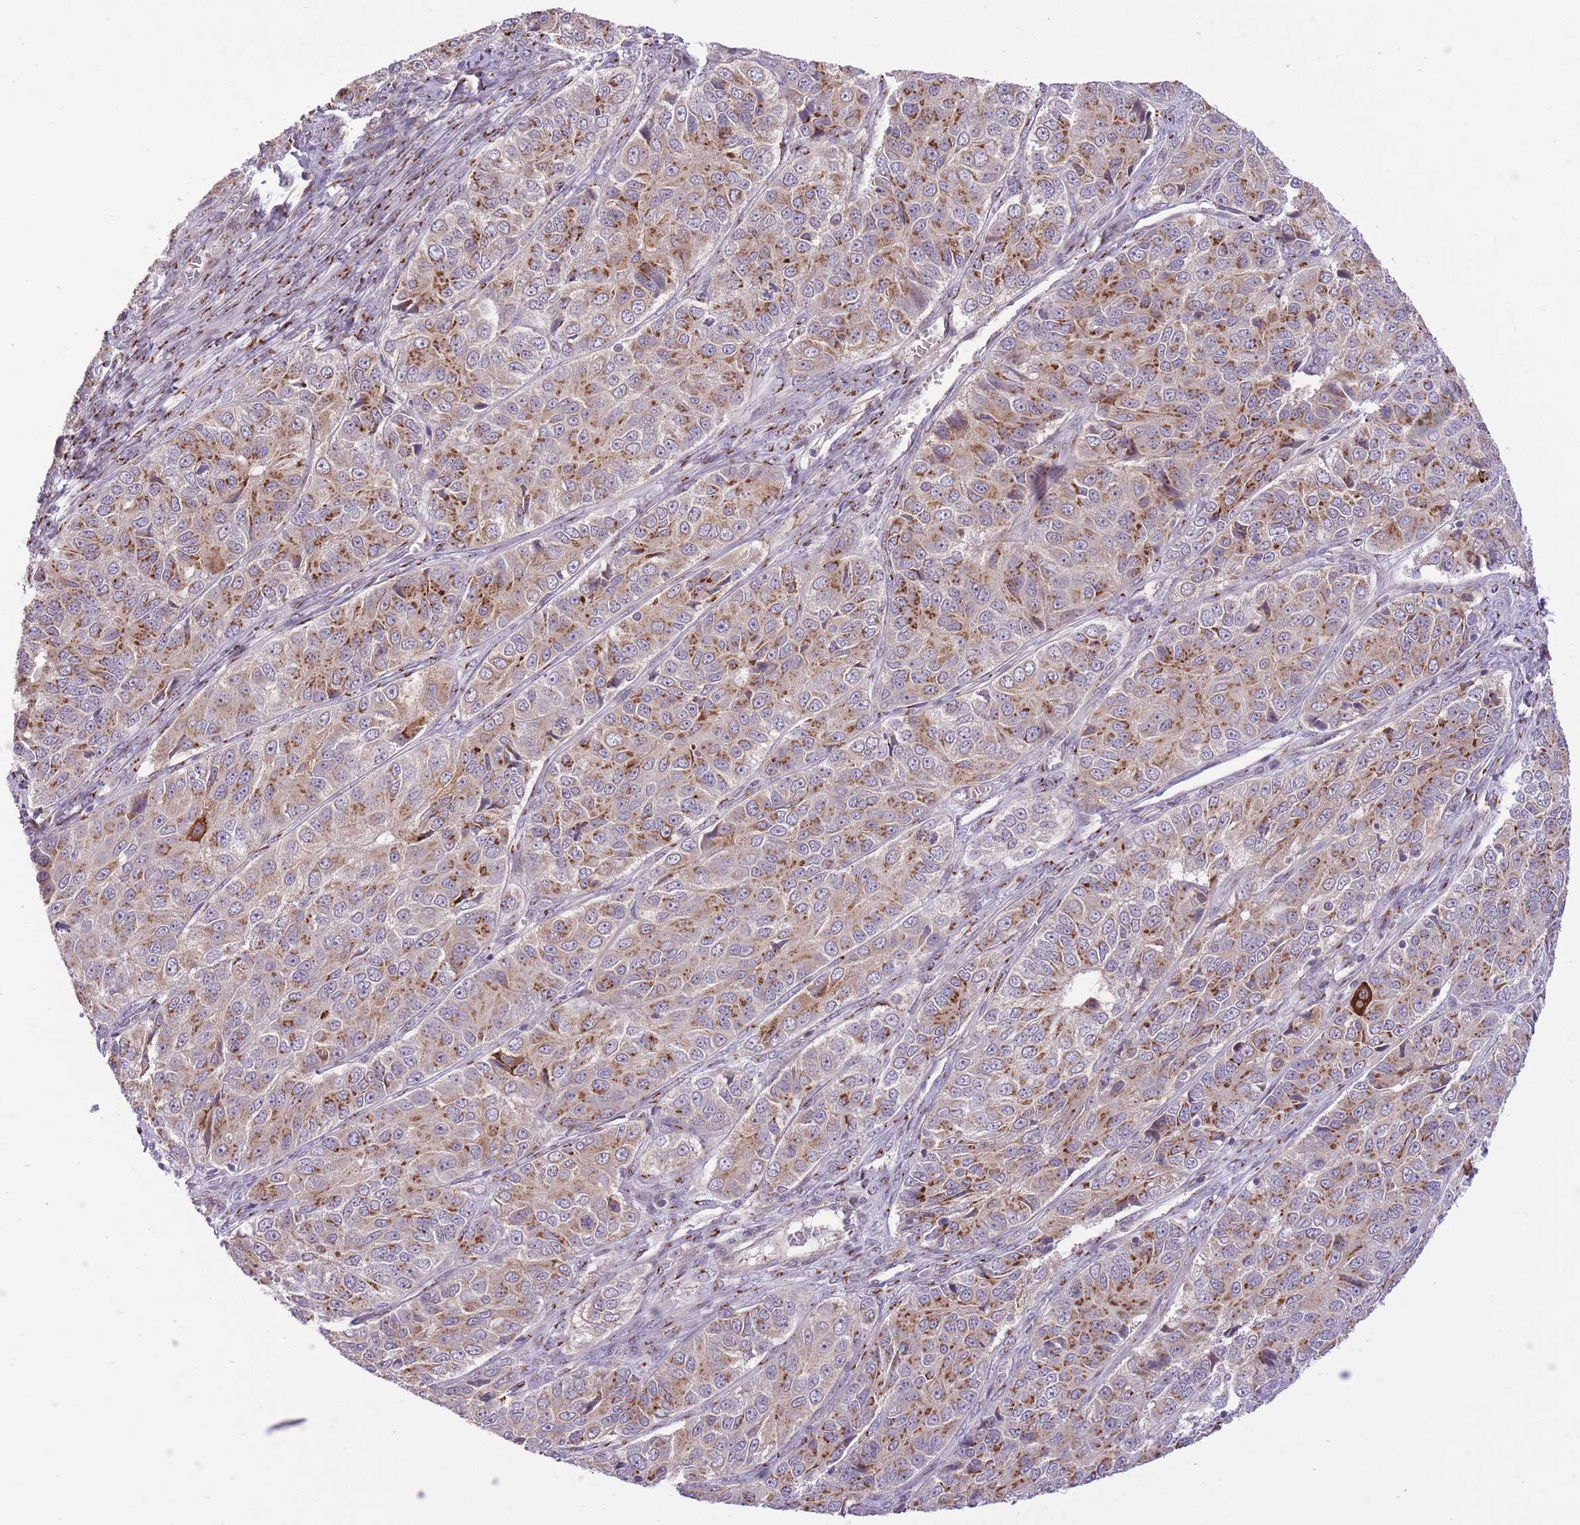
{"staining": {"intensity": "moderate", "quantity": "25%-75%", "location": "cytoplasmic/membranous"}, "tissue": "ovarian cancer", "cell_type": "Tumor cells", "image_type": "cancer", "snomed": [{"axis": "morphology", "description": "Carcinoma, endometroid"}, {"axis": "topography", "description": "Ovary"}], "caption": "Endometroid carcinoma (ovarian) tissue exhibits moderate cytoplasmic/membranous positivity in approximately 25%-75% of tumor cells, visualized by immunohistochemistry. The protein is stained brown, and the nuclei are stained in blue (DAB (3,3'-diaminobenzidine) IHC with brightfield microscopy, high magnification).", "gene": "ZBED5", "patient": {"sex": "female", "age": 51}}